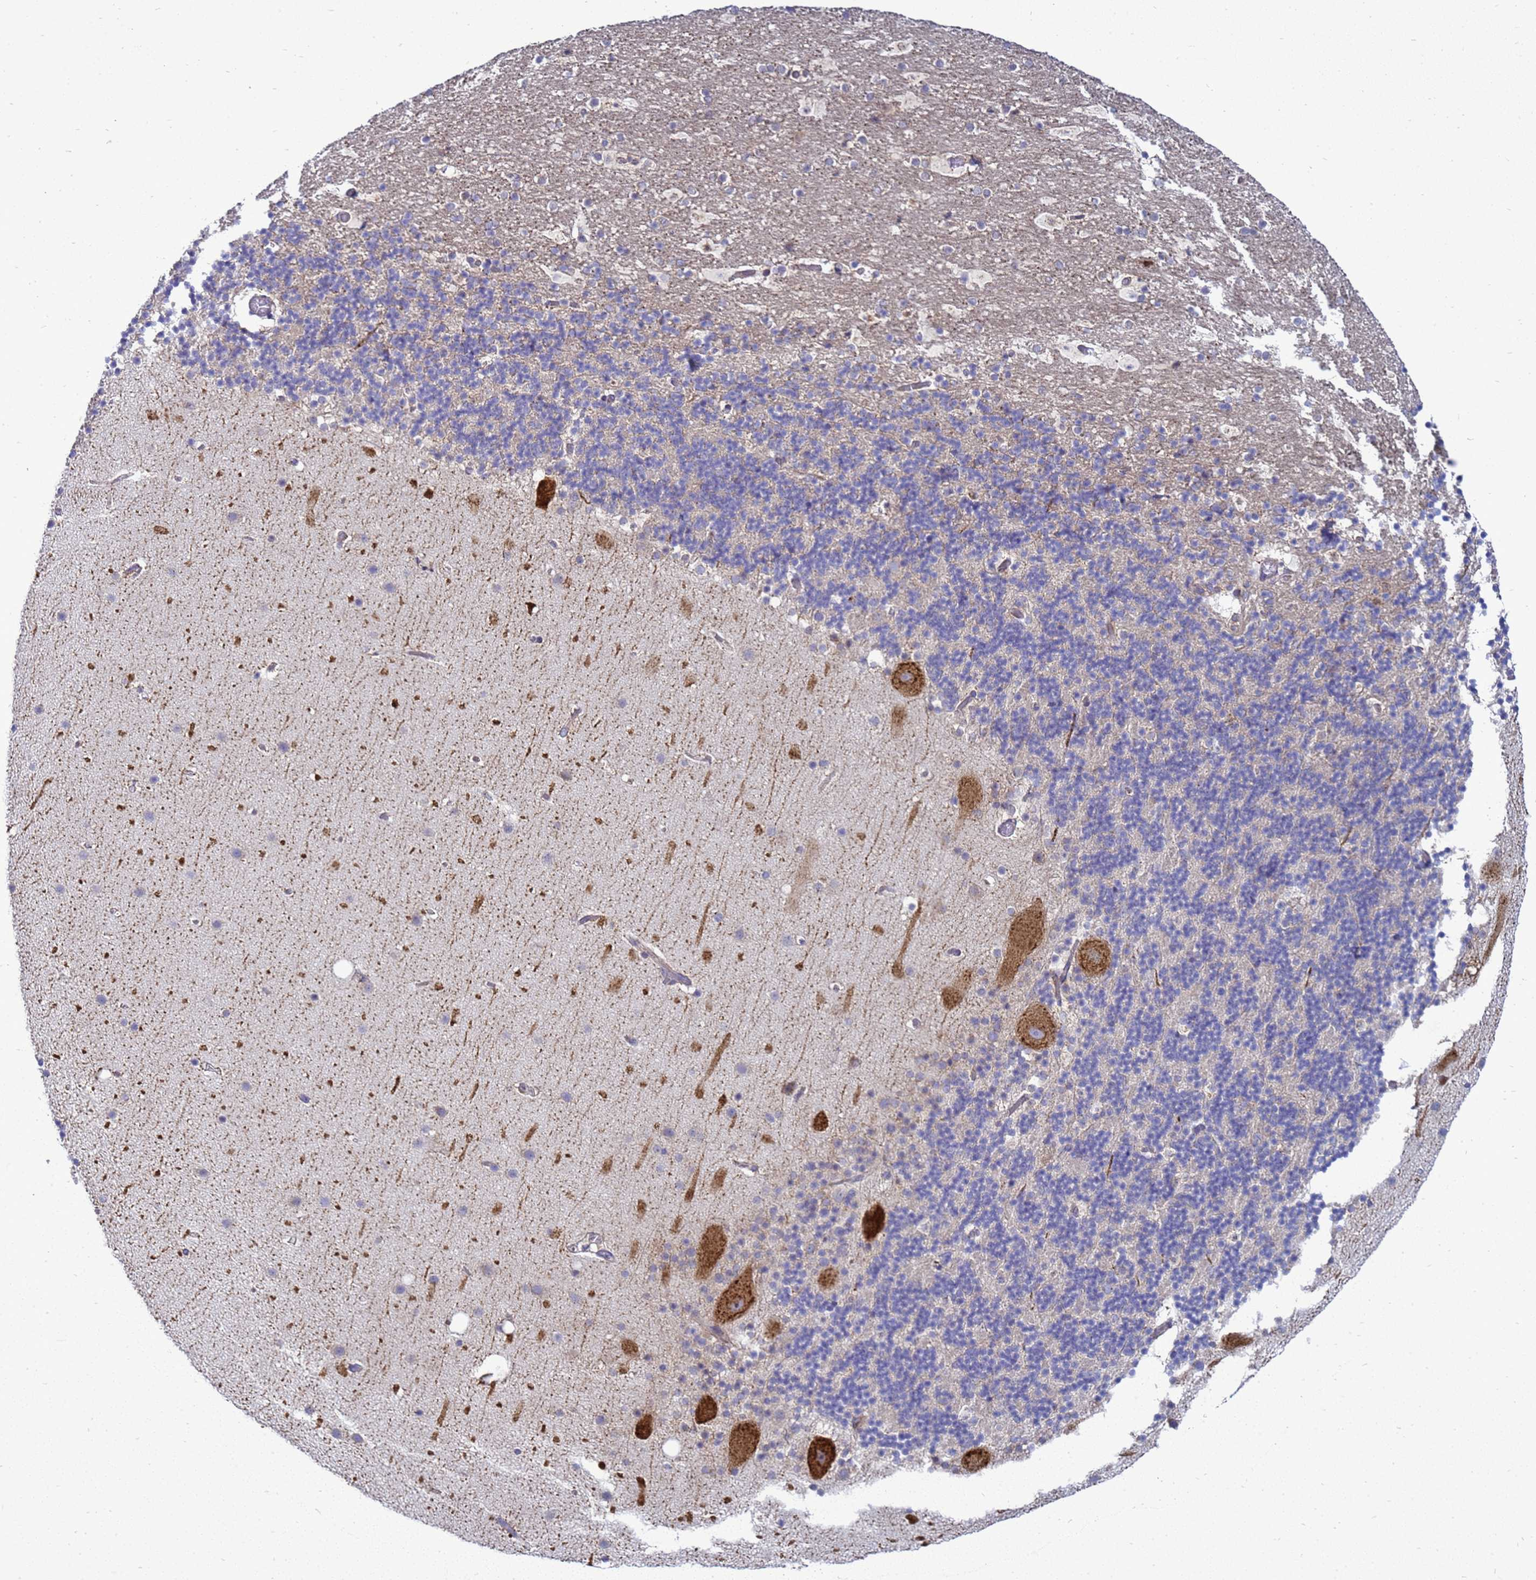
{"staining": {"intensity": "negative", "quantity": "none", "location": "none"}, "tissue": "cerebellum", "cell_type": "Cells in granular layer", "image_type": "normal", "snomed": [{"axis": "morphology", "description": "Normal tissue, NOS"}, {"axis": "topography", "description": "Cerebellum"}], "caption": "Image shows no protein expression in cells in granular layer of unremarkable cerebellum.", "gene": "MON1B", "patient": {"sex": "male", "age": 57}}